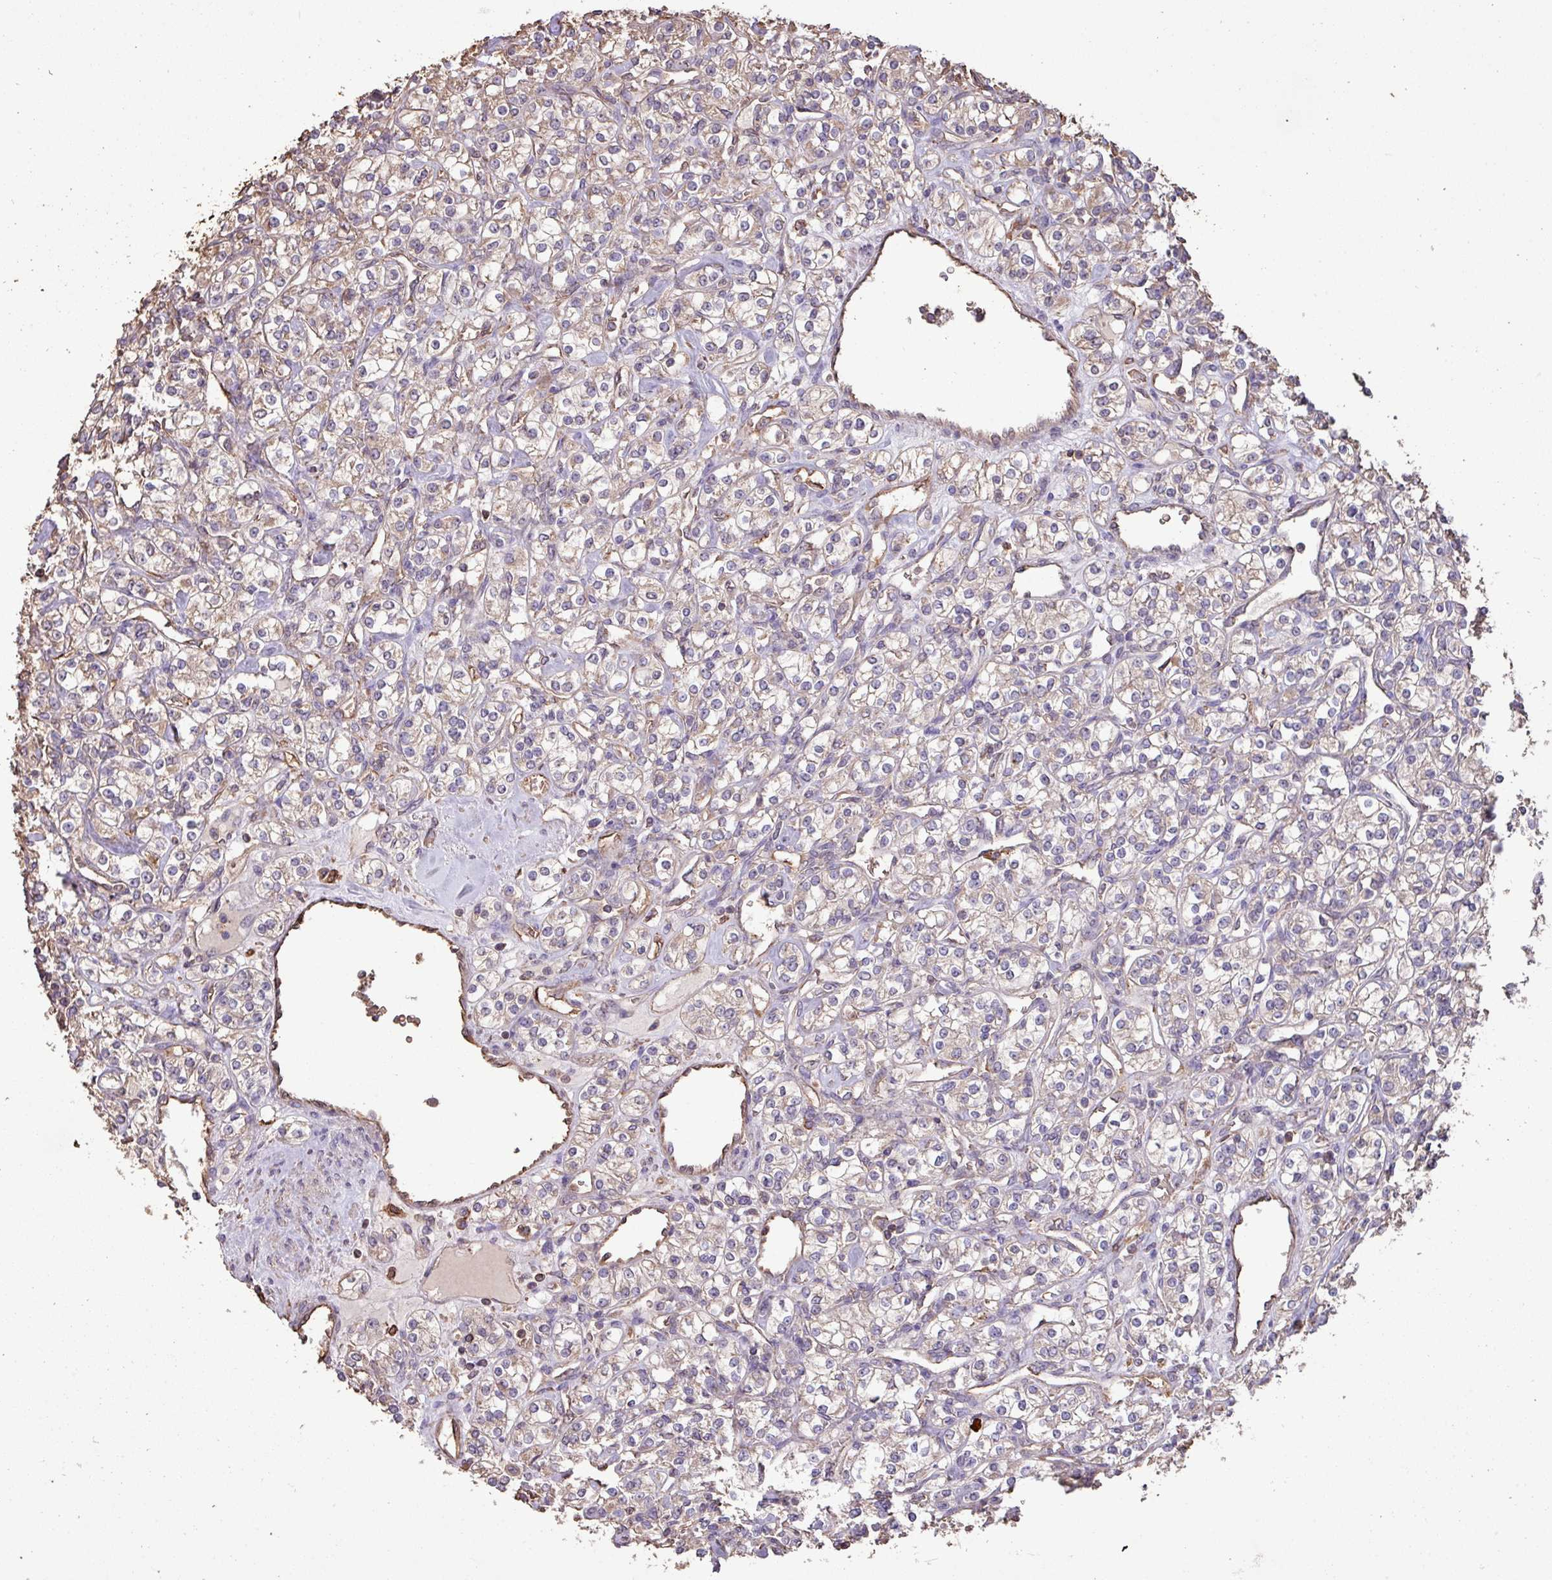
{"staining": {"intensity": "weak", "quantity": "25%-75%", "location": "cytoplasmic/membranous"}, "tissue": "renal cancer", "cell_type": "Tumor cells", "image_type": "cancer", "snomed": [{"axis": "morphology", "description": "Adenocarcinoma, NOS"}, {"axis": "topography", "description": "Kidney"}], "caption": "DAB immunohistochemical staining of renal adenocarcinoma shows weak cytoplasmic/membranous protein positivity in about 25%-75% of tumor cells.", "gene": "CAMK2B", "patient": {"sex": "male", "age": 77}}